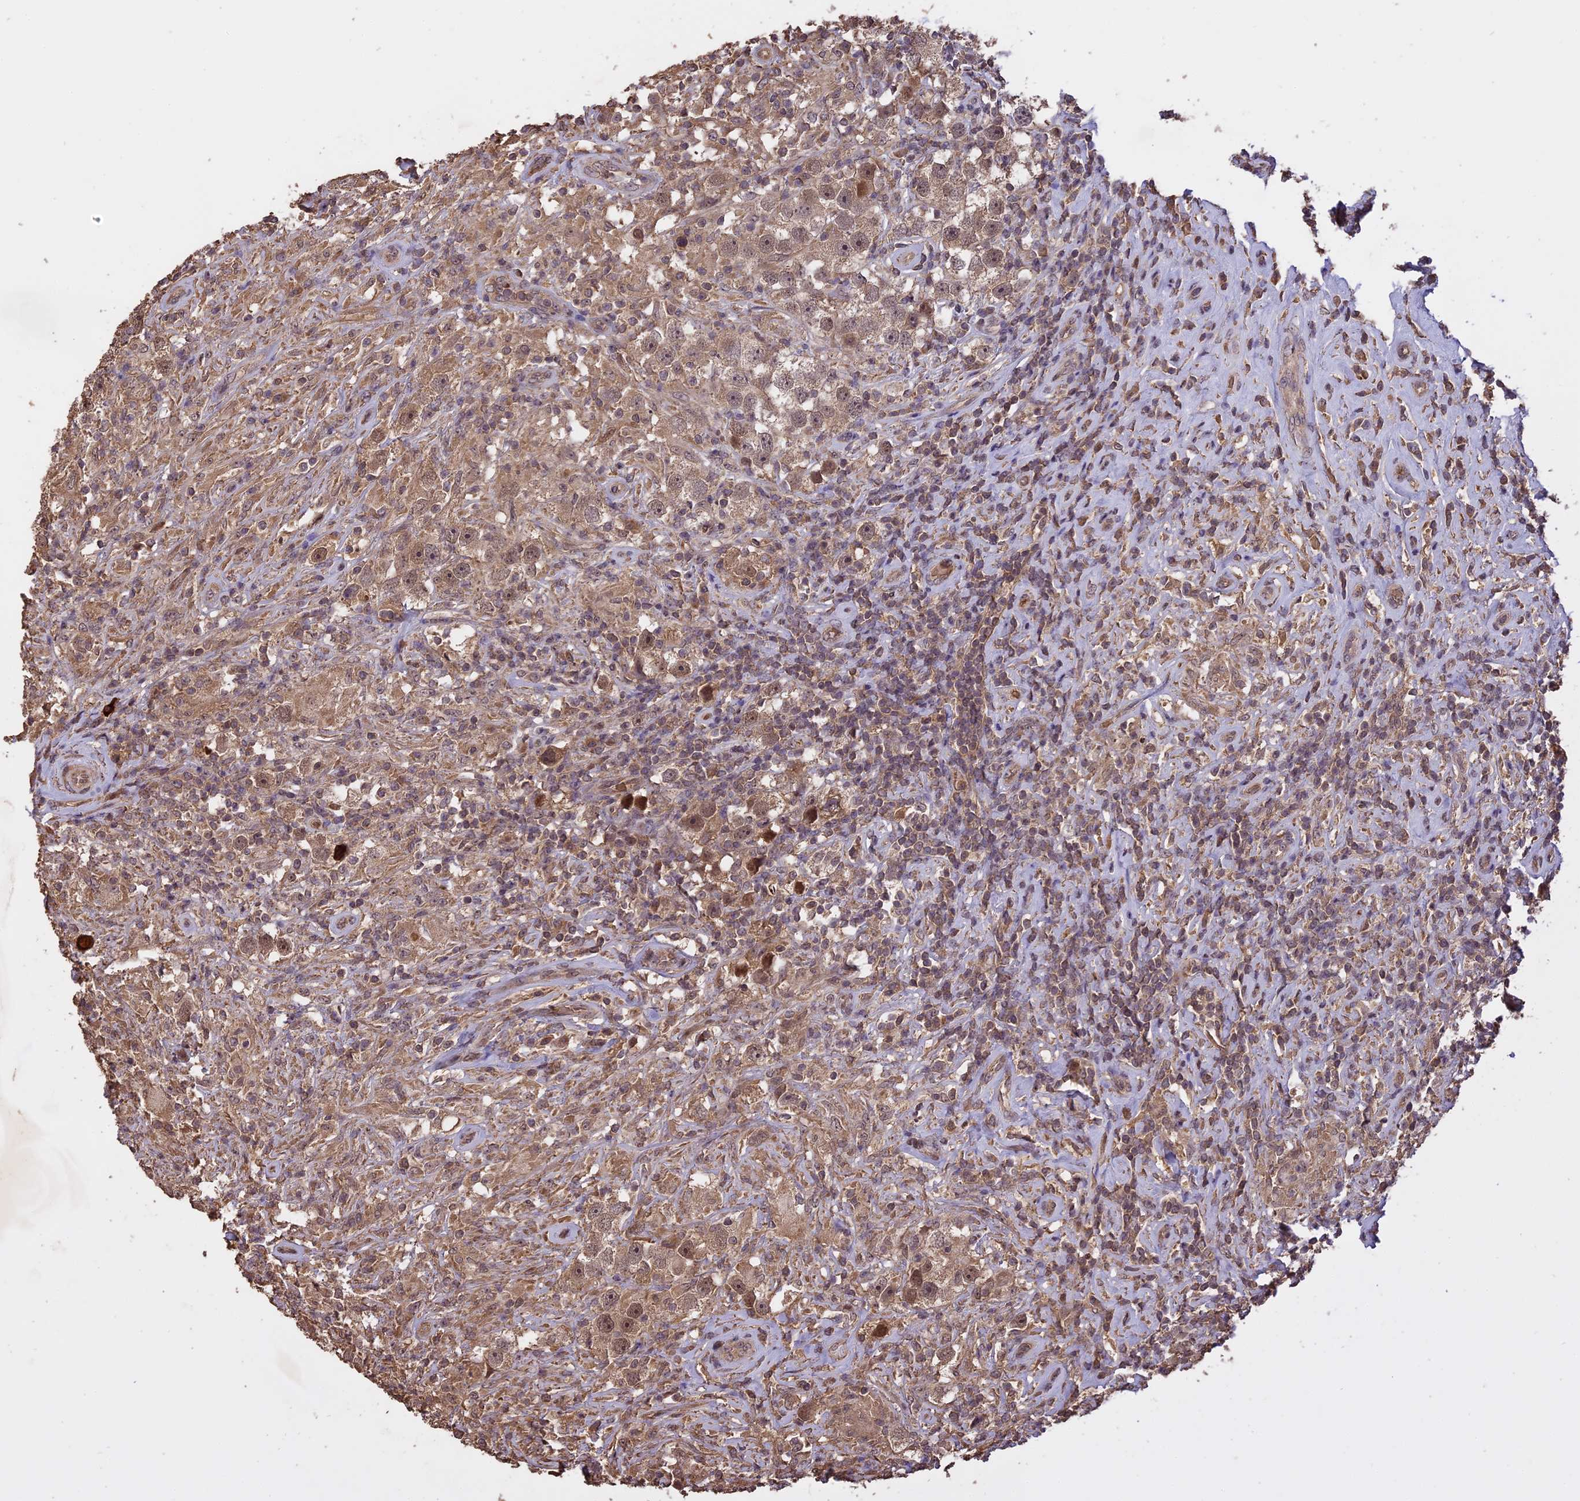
{"staining": {"intensity": "moderate", "quantity": ">75%", "location": "cytoplasmic/membranous,nuclear"}, "tissue": "testis cancer", "cell_type": "Tumor cells", "image_type": "cancer", "snomed": [{"axis": "morphology", "description": "Seminoma, NOS"}, {"axis": "topography", "description": "Testis"}], "caption": "A photomicrograph of human testis cancer (seminoma) stained for a protein shows moderate cytoplasmic/membranous and nuclear brown staining in tumor cells.", "gene": "TIGD7", "patient": {"sex": "male", "age": 49}}